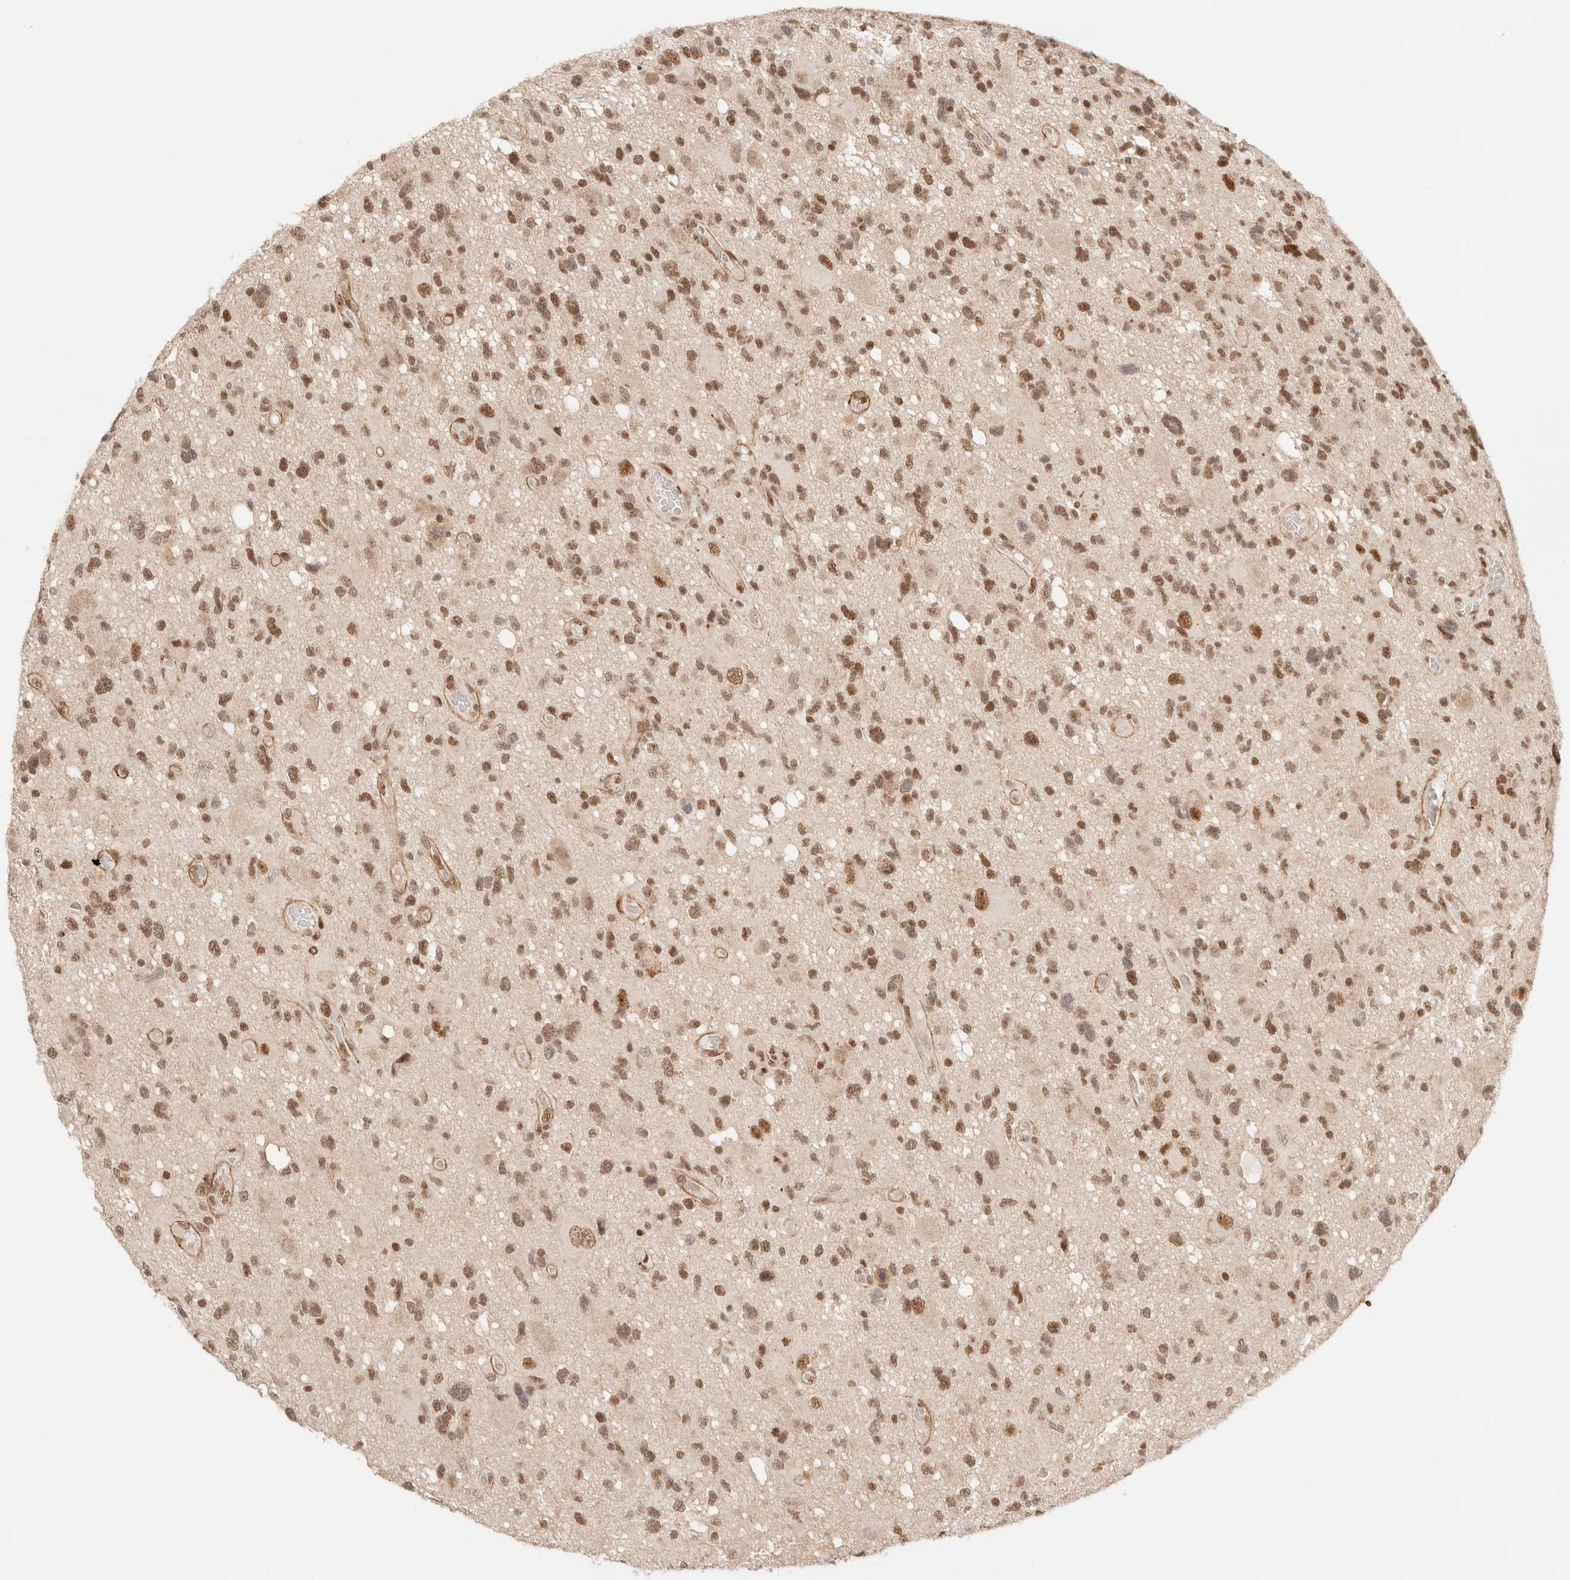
{"staining": {"intensity": "moderate", "quantity": ">75%", "location": "nuclear"}, "tissue": "glioma", "cell_type": "Tumor cells", "image_type": "cancer", "snomed": [{"axis": "morphology", "description": "Glioma, malignant, High grade"}, {"axis": "topography", "description": "Brain"}], "caption": "The immunohistochemical stain highlights moderate nuclear staining in tumor cells of malignant high-grade glioma tissue.", "gene": "GTF2E2", "patient": {"sex": "male", "age": 33}}